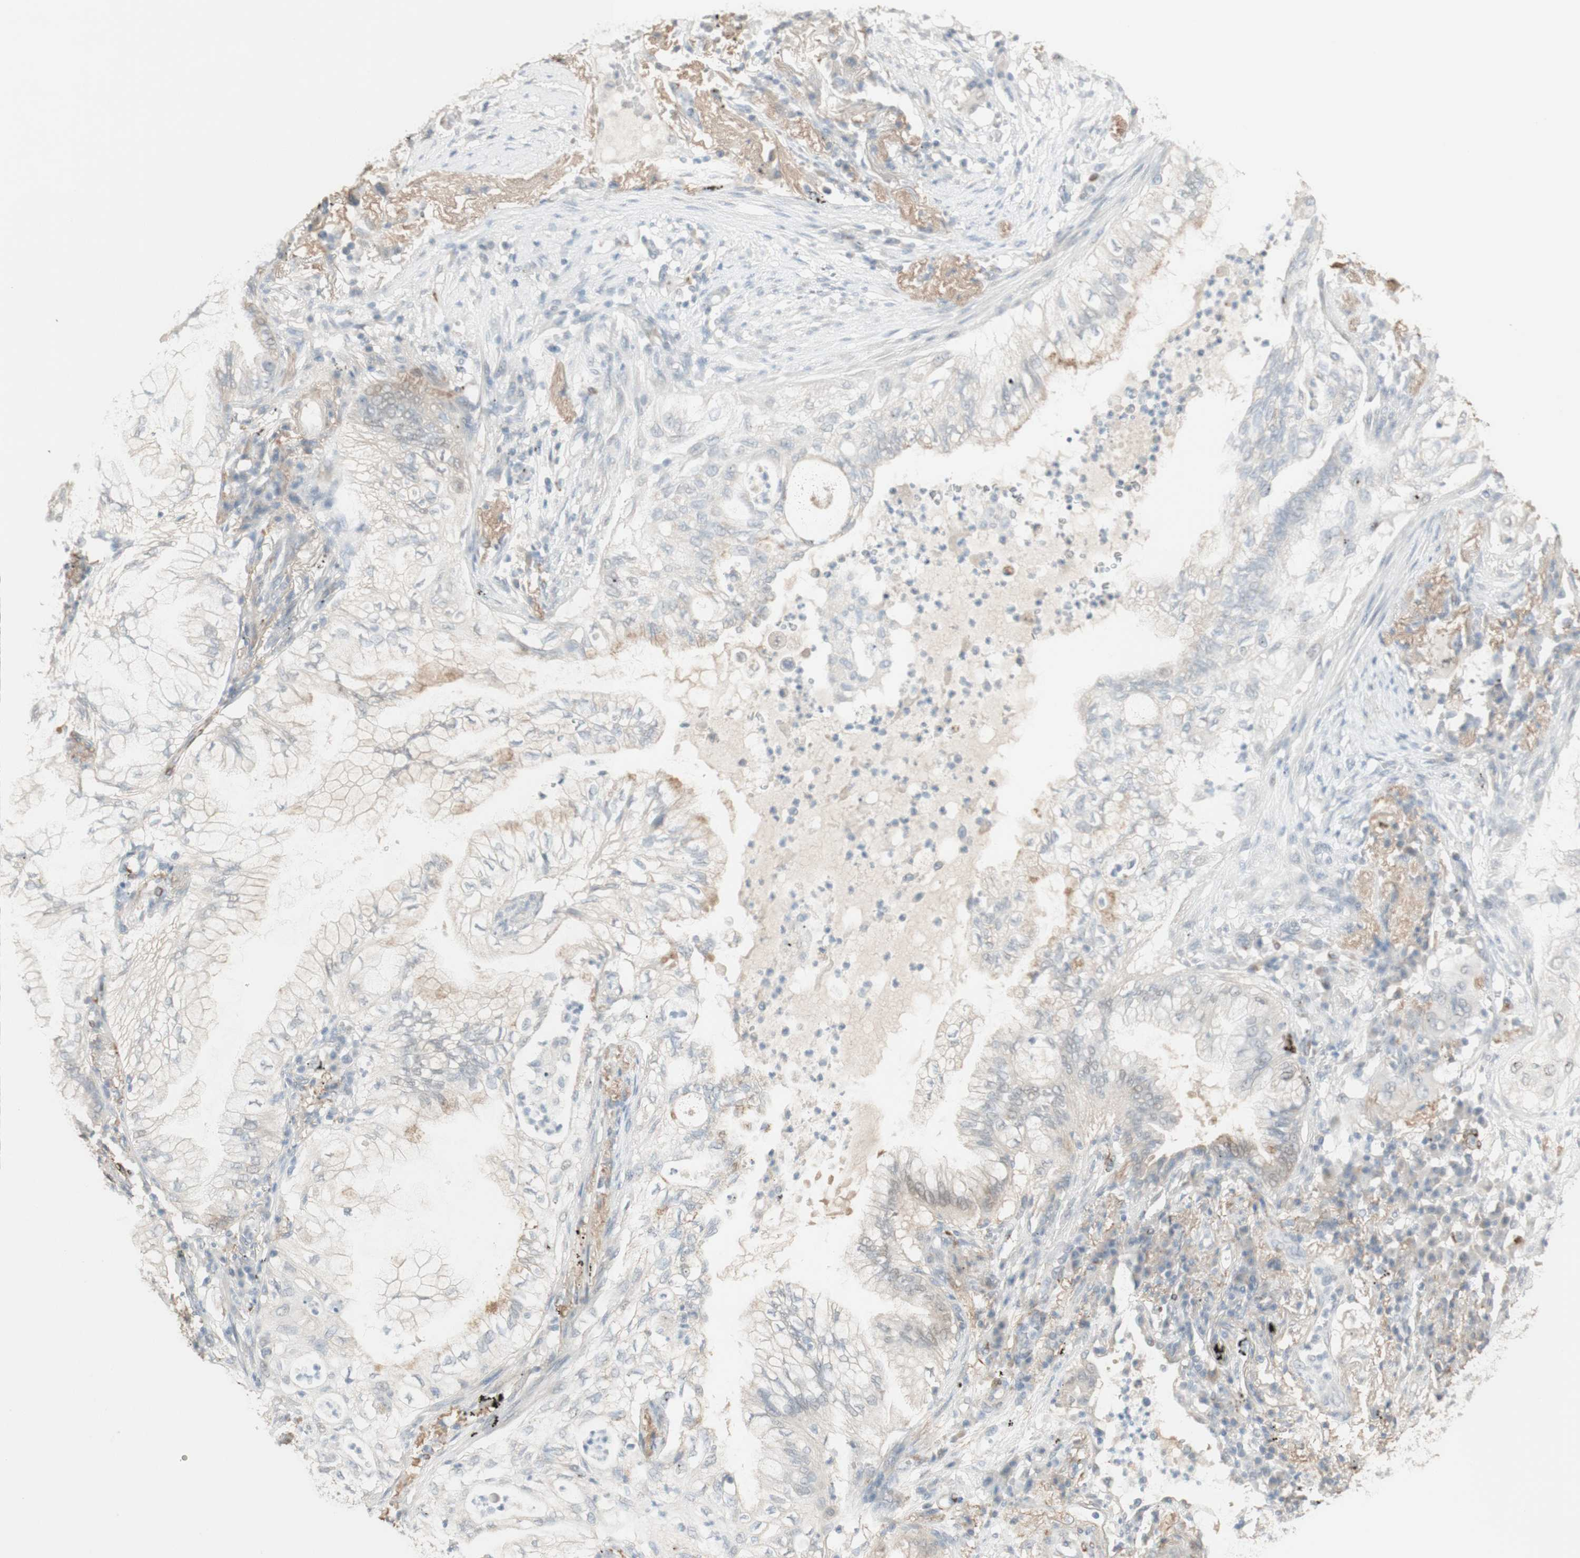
{"staining": {"intensity": "weak", "quantity": "<25%", "location": "cytoplasmic/membranous"}, "tissue": "lung cancer", "cell_type": "Tumor cells", "image_type": "cancer", "snomed": [{"axis": "morphology", "description": "Normal tissue, NOS"}, {"axis": "morphology", "description": "Adenocarcinoma, NOS"}, {"axis": "topography", "description": "Bronchus"}, {"axis": "topography", "description": "Lung"}], "caption": "The image displays no staining of tumor cells in lung adenocarcinoma.", "gene": "MUC3A", "patient": {"sex": "female", "age": 70}}